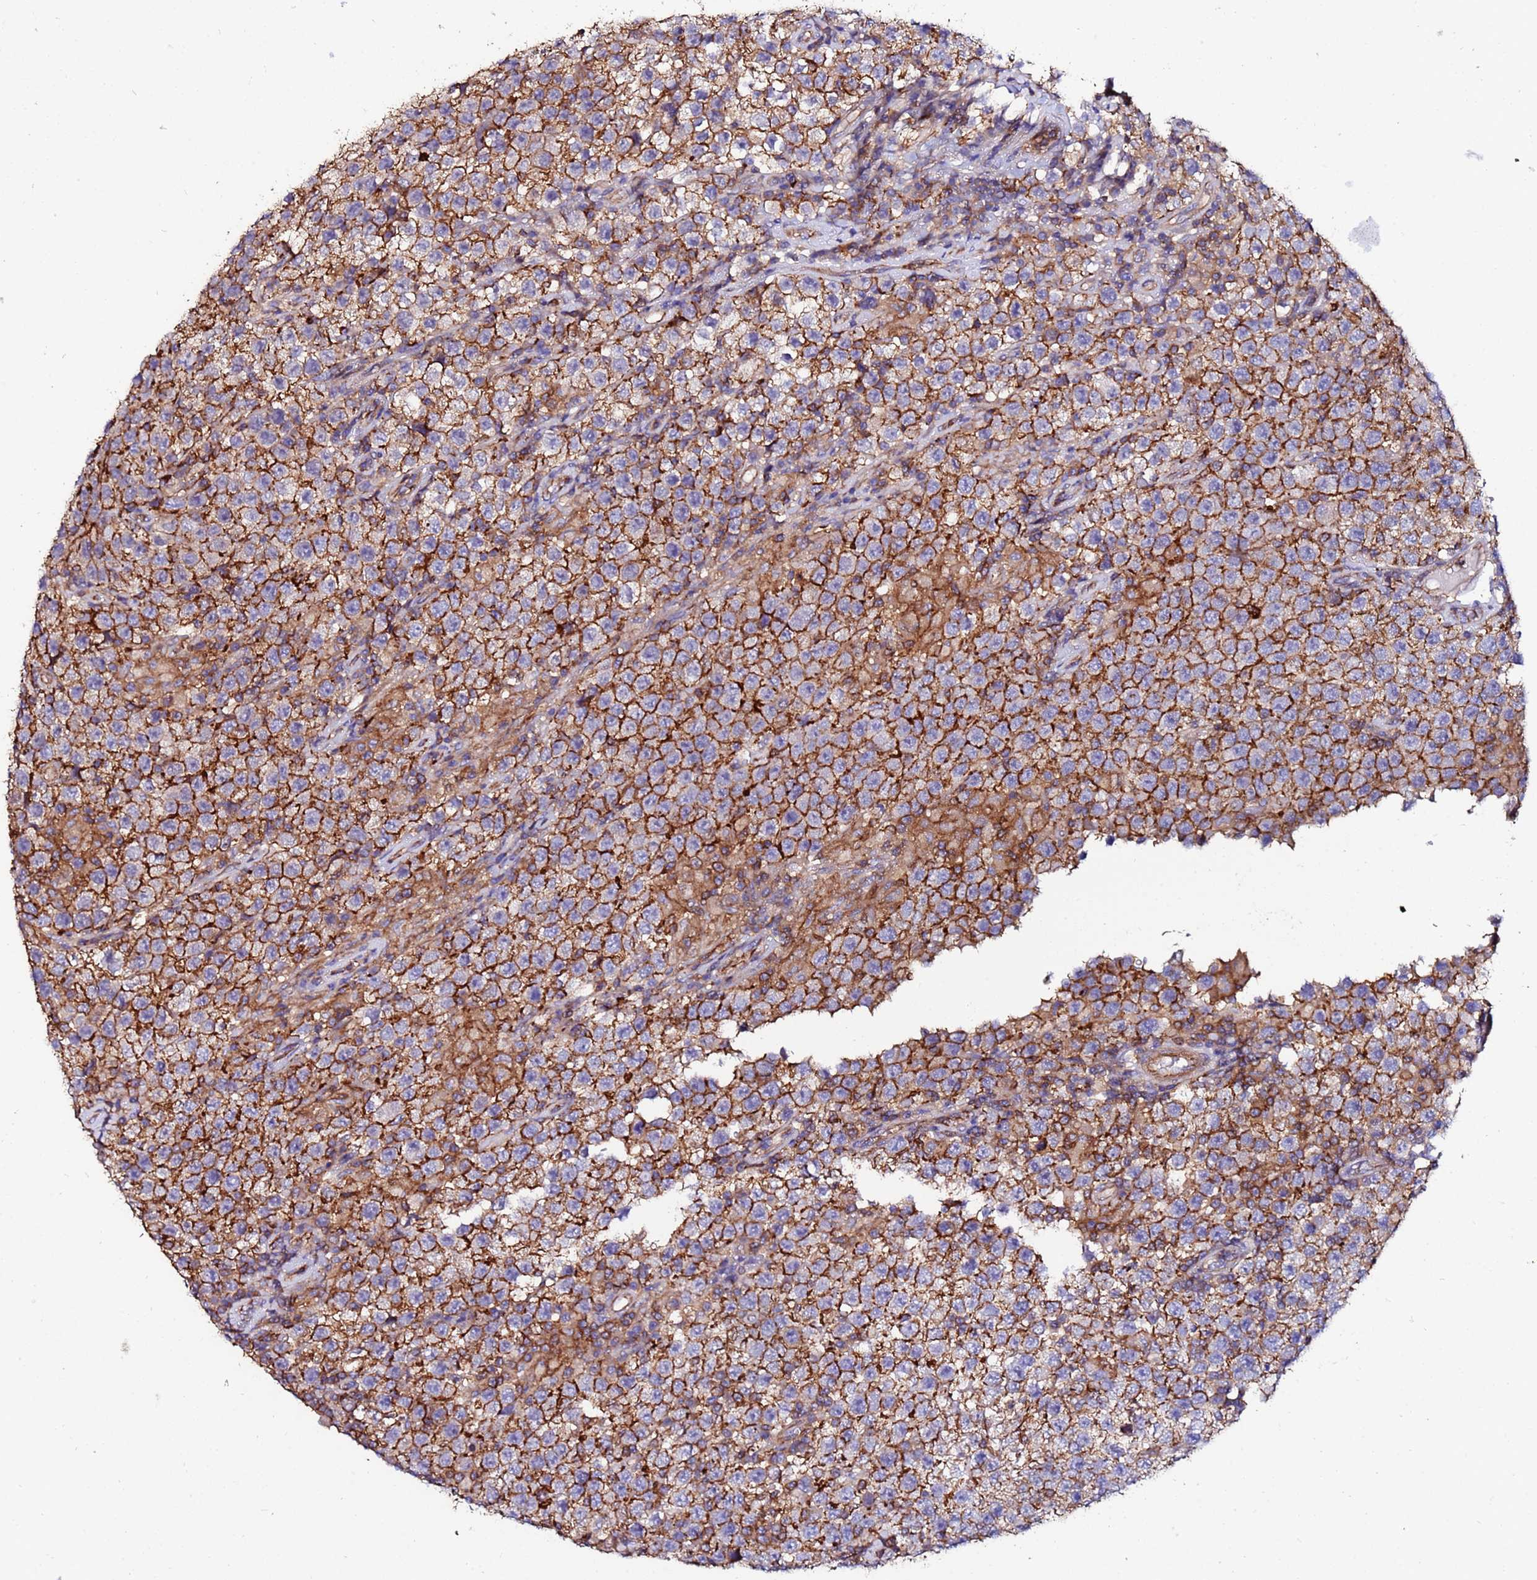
{"staining": {"intensity": "strong", "quantity": ">75%", "location": "cytoplasmic/membranous"}, "tissue": "testis cancer", "cell_type": "Tumor cells", "image_type": "cancer", "snomed": [{"axis": "morphology", "description": "Seminoma, NOS"}, {"axis": "morphology", "description": "Carcinoma, Embryonal, NOS"}, {"axis": "topography", "description": "Testis"}], "caption": "A histopathology image of human testis cancer (seminoma) stained for a protein exhibits strong cytoplasmic/membranous brown staining in tumor cells.", "gene": "POTEE", "patient": {"sex": "male", "age": 41}}